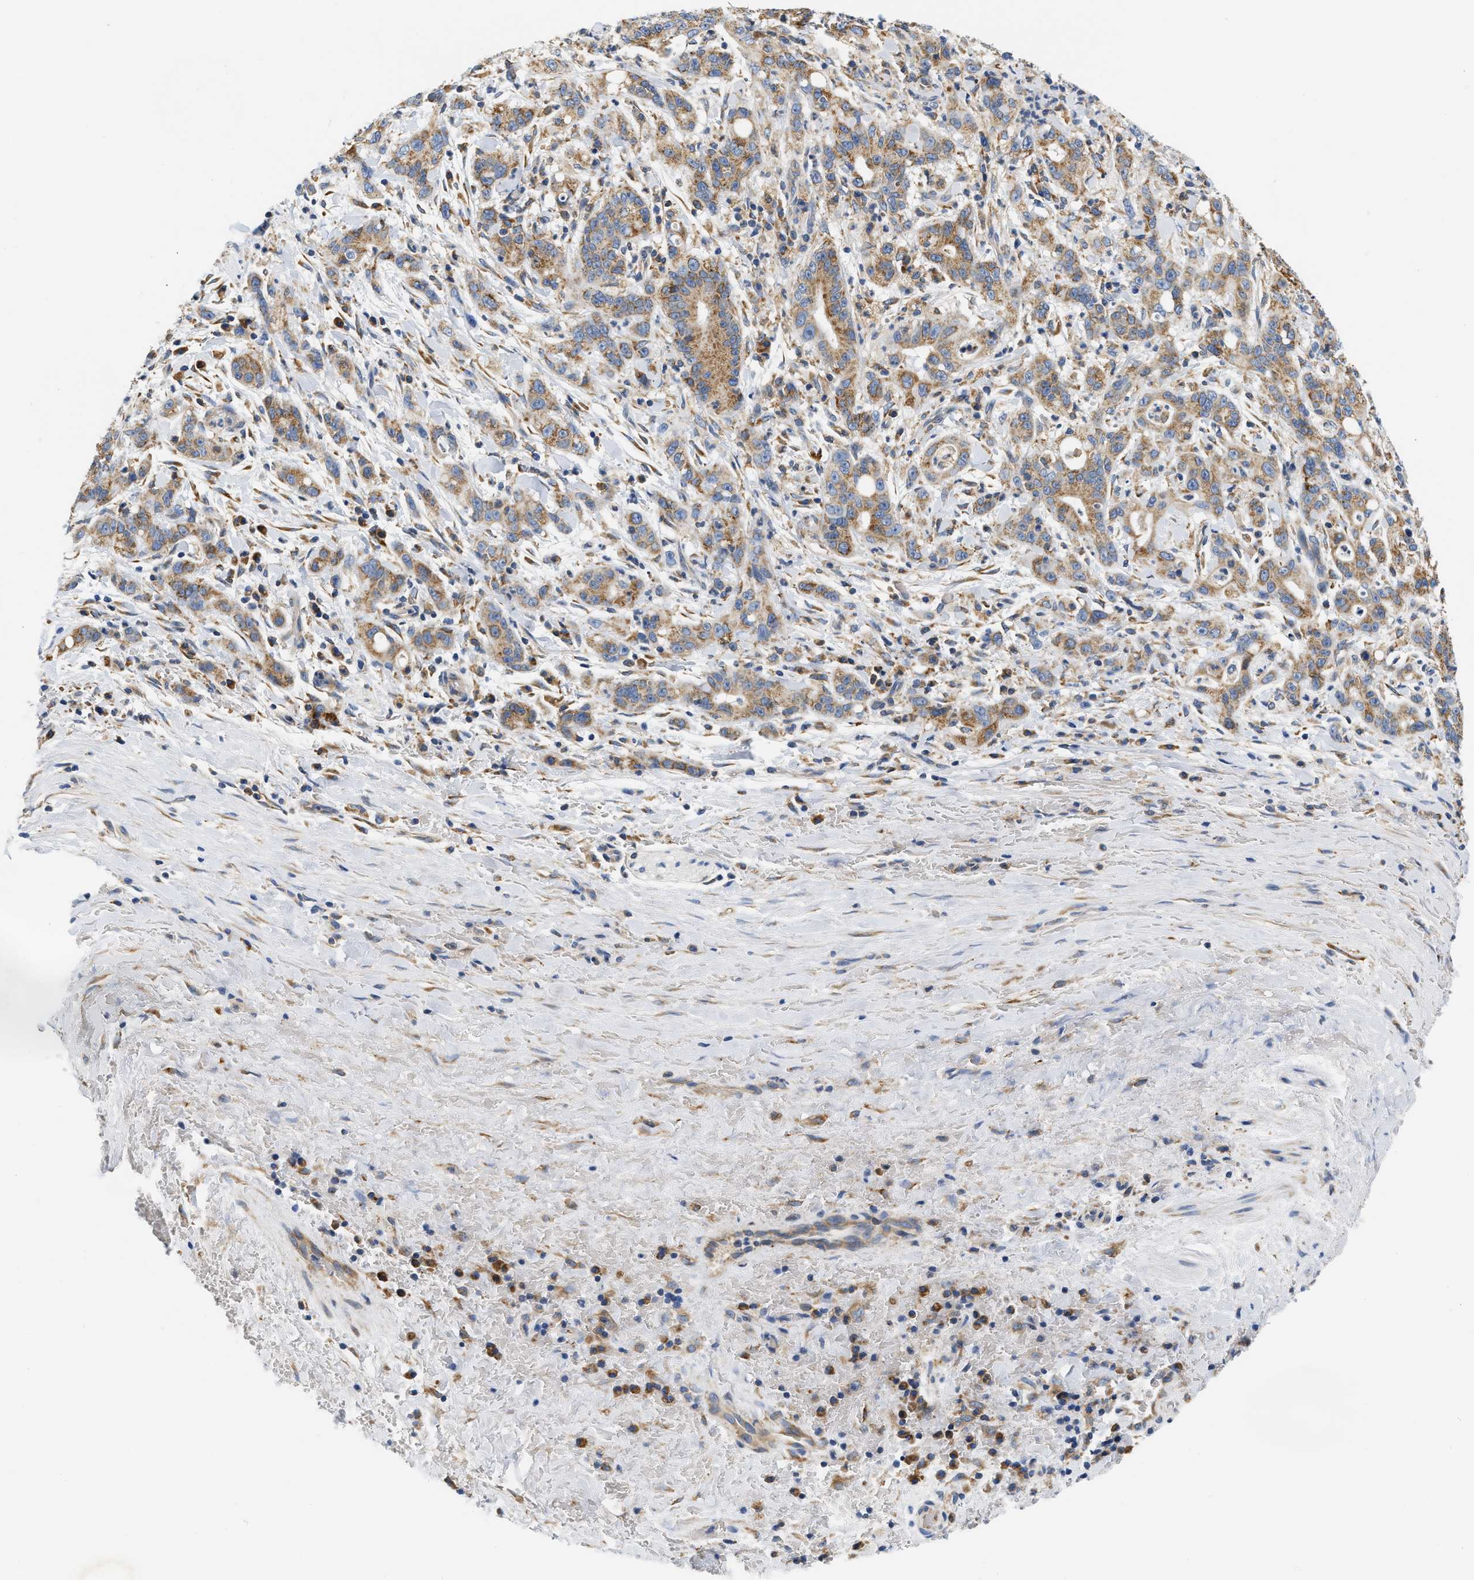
{"staining": {"intensity": "strong", "quantity": ">75%", "location": "cytoplasmic/membranous"}, "tissue": "liver cancer", "cell_type": "Tumor cells", "image_type": "cancer", "snomed": [{"axis": "morphology", "description": "Cholangiocarcinoma"}, {"axis": "topography", "description": "Liver"}], "caption": "DAB immunohistochemical staining of cholangiocarcinoma (liver) exhibits strong cytoplasmic/membranous protein staining in approximately >75% of tumor cells.", "gene": "HDHD3", "patient": {"sex": "female", "age": 38}}